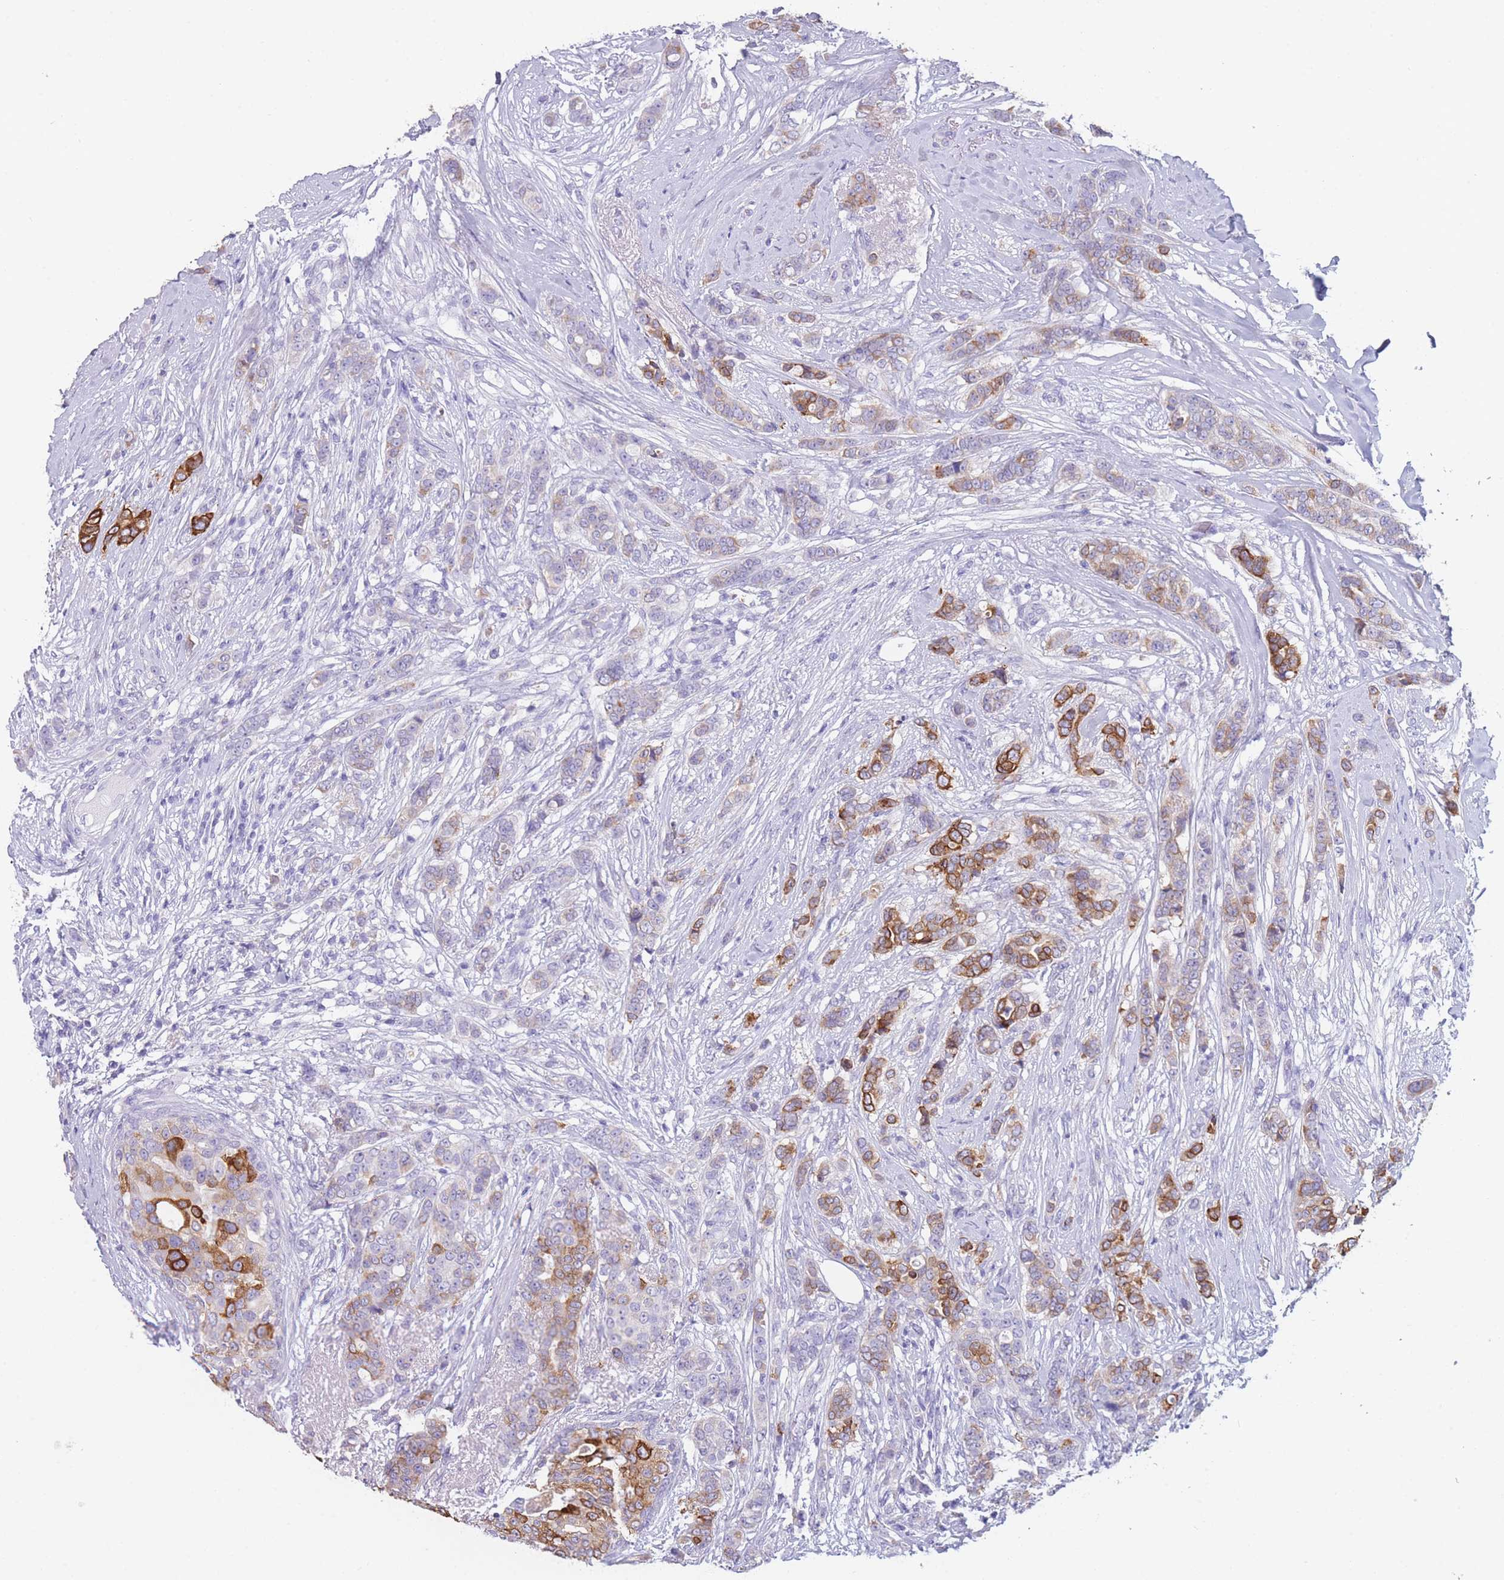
{"staining": {"intensity": "strong", "quantity": "25%-75%", "location": "cytoplasmic/membranous"}, "tissue": "breast cancer", "cell_type": "Tumor cells", "image_type": "cancer", "snomed": [{"axis": "morphology", "description": "Lobular carcinoma"}, {"axis": "topography", "description": "Breast"}], "caption": "Protein analysis of lobular carcinoma (breast) tissue shows strong cytoplasmic/membranous expression in about 25%-75% of tumor cells.", "gene": "ZNF627", "patient": {"sex": "female", "age": 51}}